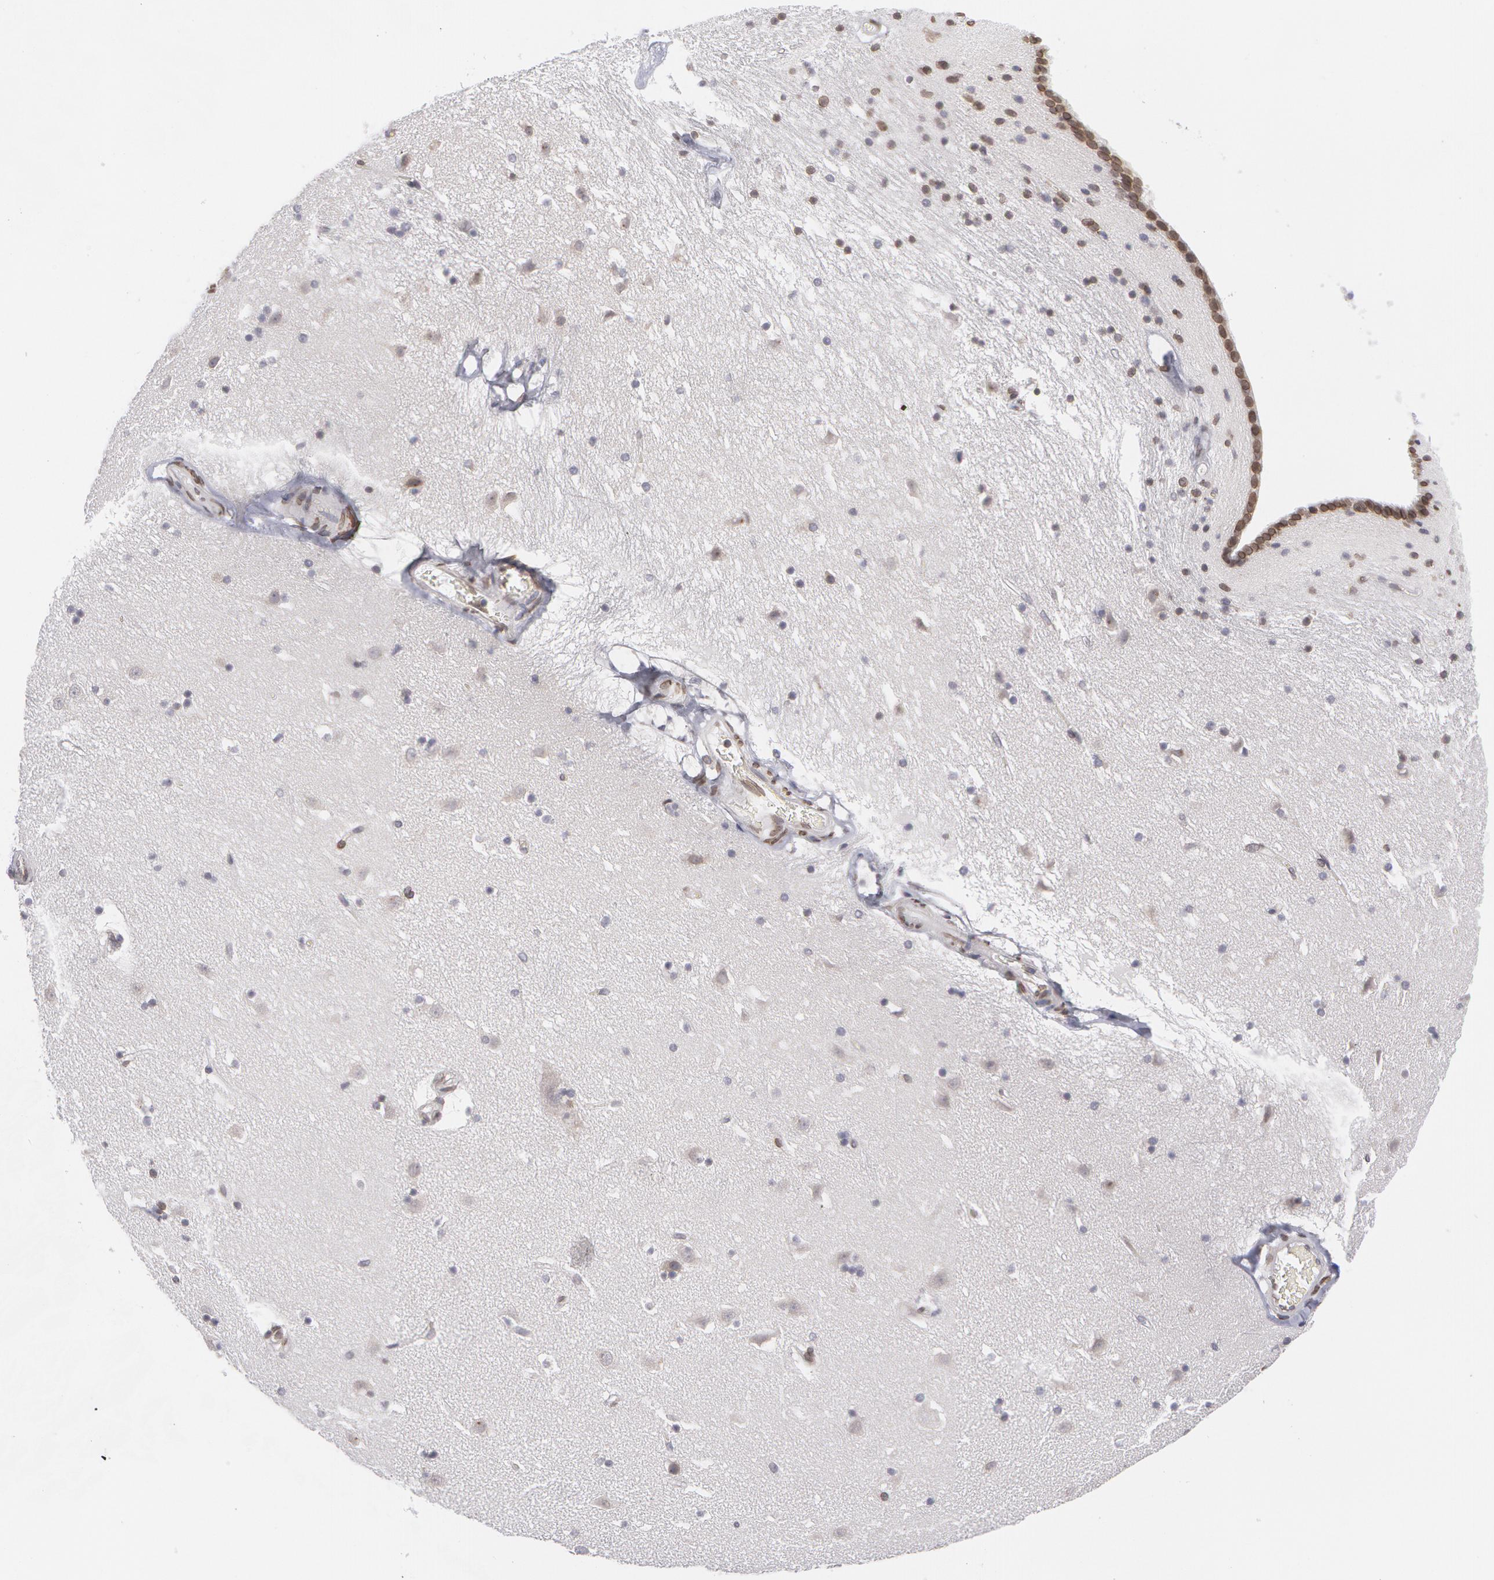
{"staining": {"intensity": "negative", "quantity": "none", "location": "none"}, "tissue": "caudate", "cell_type": "Glial cells", "image_type": "normal", "snomed": [{"axis": "morphology", "description": "Normal tissue, NOS"}, {"axis": "topography", "description": "Lateral ventricle wall"}], "caption": "Protein analysis of unremarkable caudate exhibits no significant staining in glial cells.", "gene": "EMD", "patient": {"sex": "male", "age": 45}}